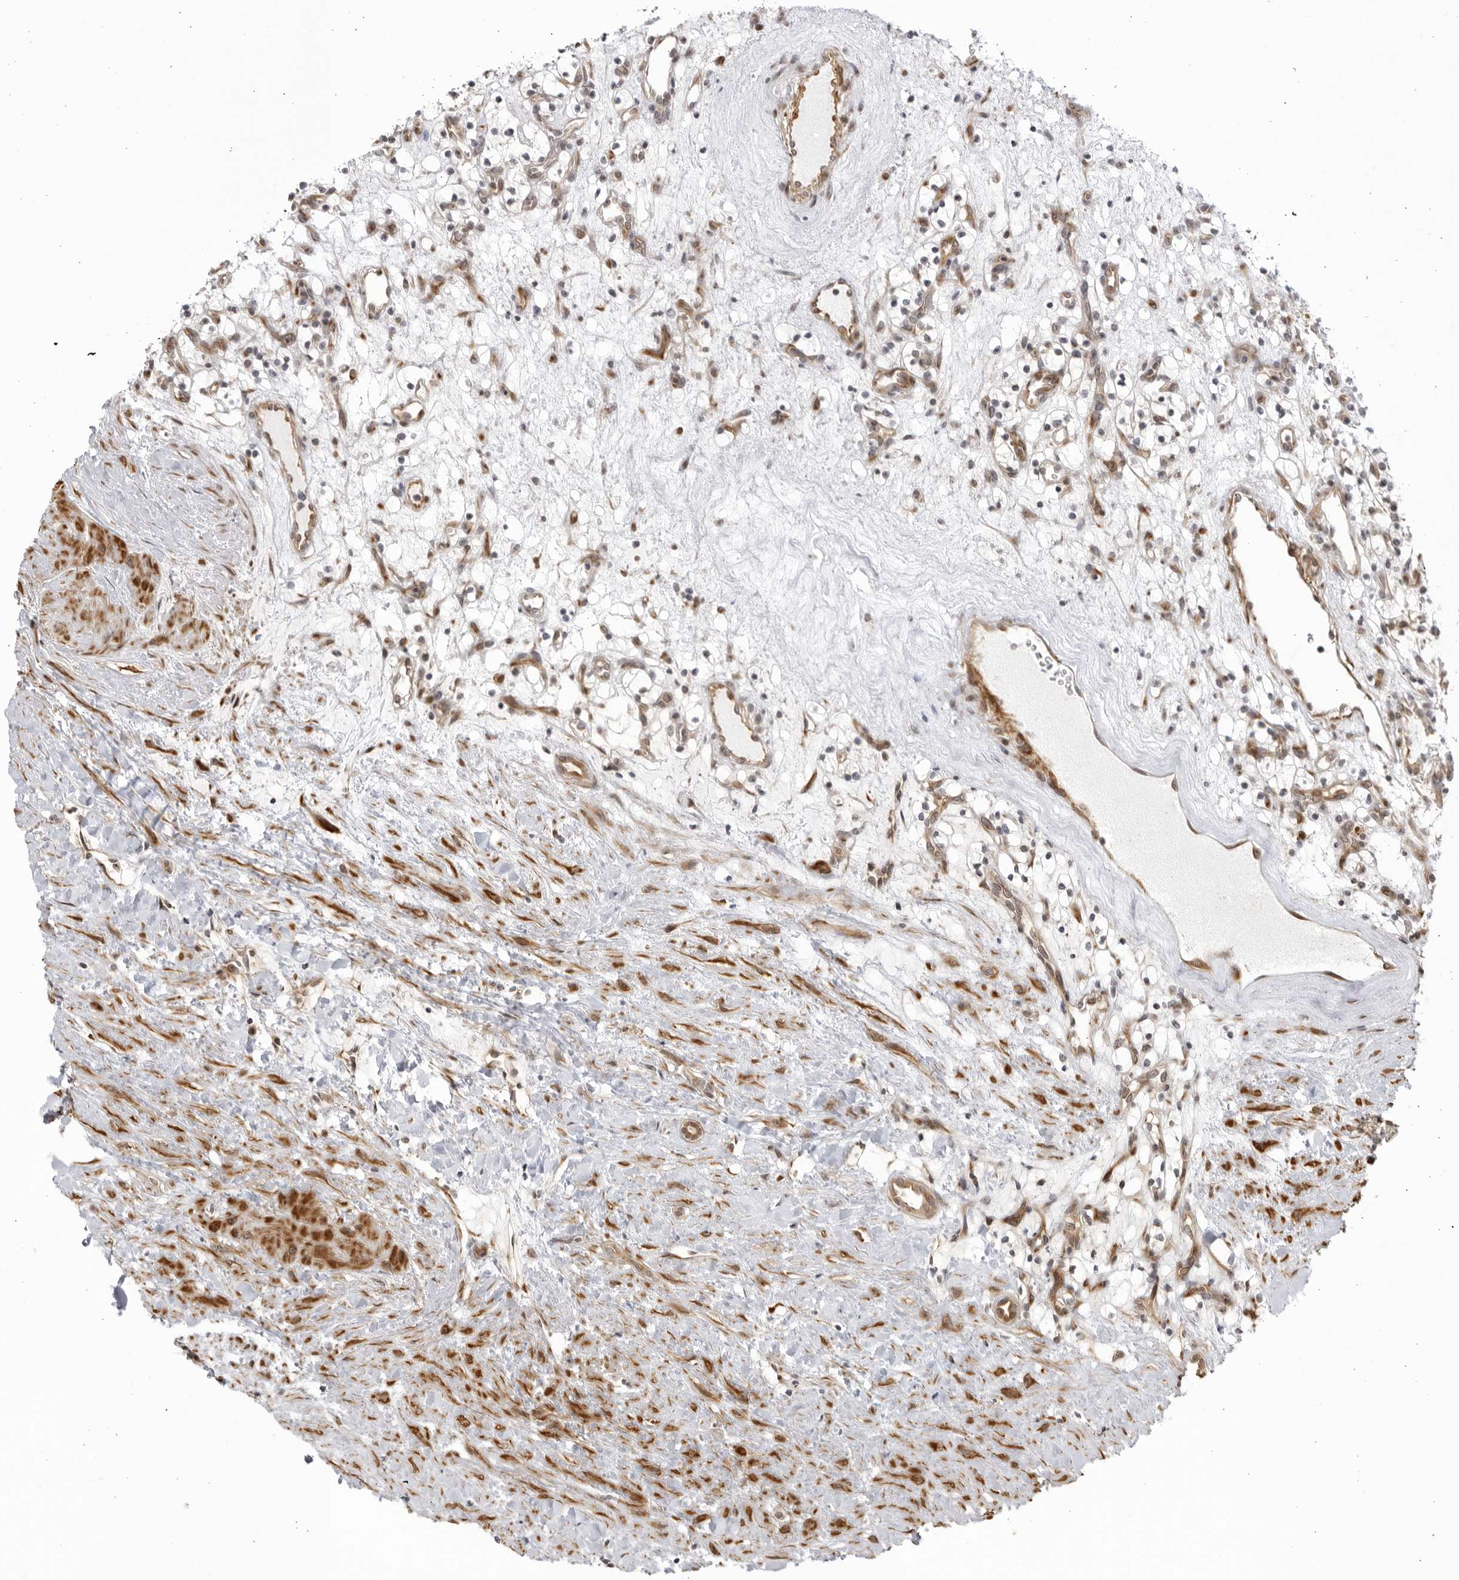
{"staining": {"intensity": "negative", "quantity": "none", "location": "none"}, "tissue": "renal cancer", "cell_type": "Tumor cells", "image_type": "cancer", "snomed": [{"axis": "morphology", "description": "Adenocarcinoma, NOS"}, {"axis": "topography", "description": "Kidney"}], "caption": "Immunohistochemistry photomicrograph of neoplastic tissue: renal cancer (adenocarcinoma) stained with DAB (3,3'-diaminobenzidine) exhibits no significant protein positivity in tumor cells.", "gene": "CNBD1", "patient": {"sex": "female", "age": 57}}